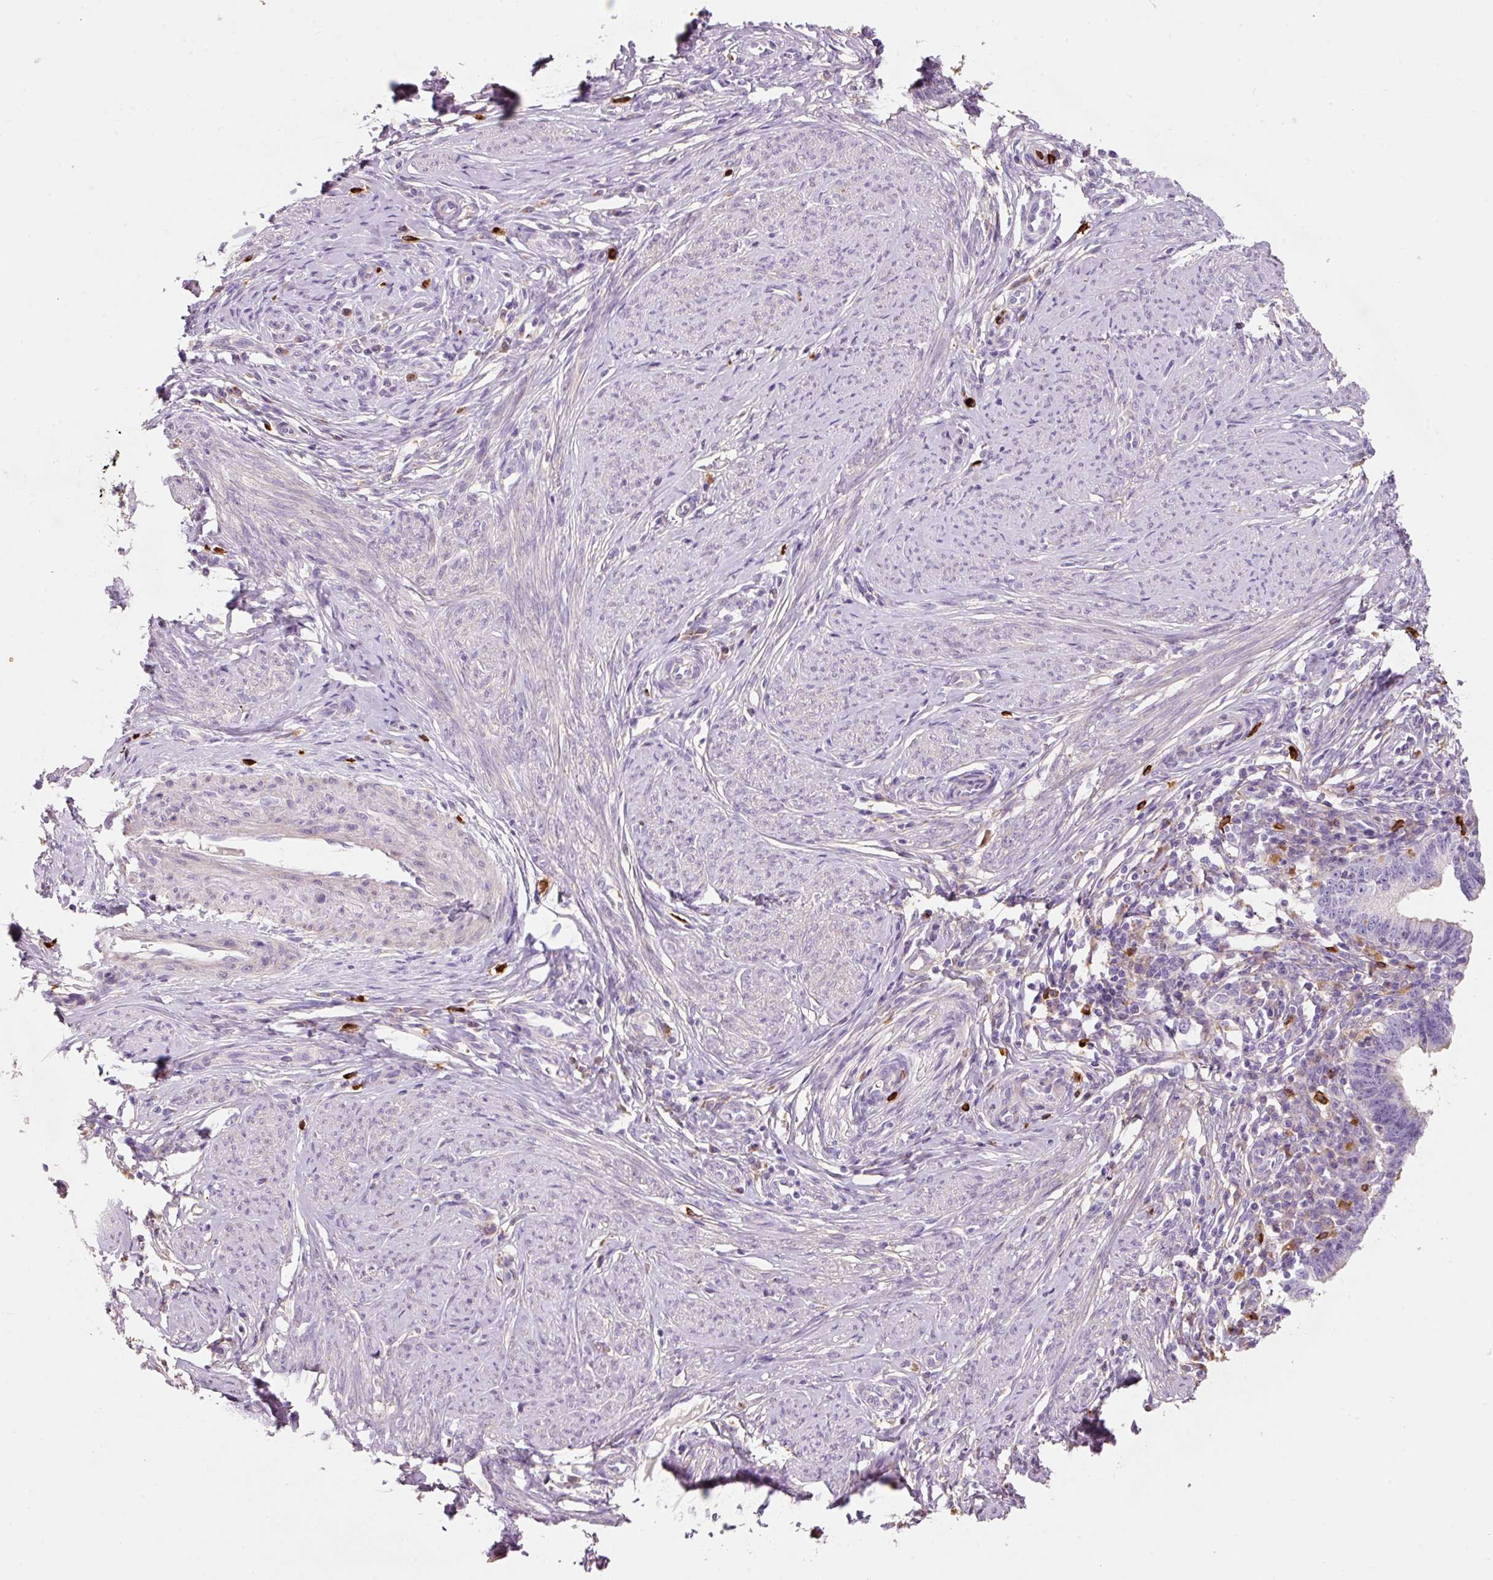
{"staining": {"intensity": "negative", "quantity": "none", "location": "none"}, "tissue": "cervical cancer", "cell_type": "Tumor cells", "image_type": "cancer", "snomed": [{"axis": "morphology", "description": "Adenocarcinoma, NOS"}, {"axis": "topography", "description": "Cervix"}], "caption": "DAB (3,3'-diaminobenzidine) immunohistochemical staining of human cervical cancer reveals no significant positivity in tumor cells.", "gene": "TMC8", "patient": {"sex": "female", "age": 36}}